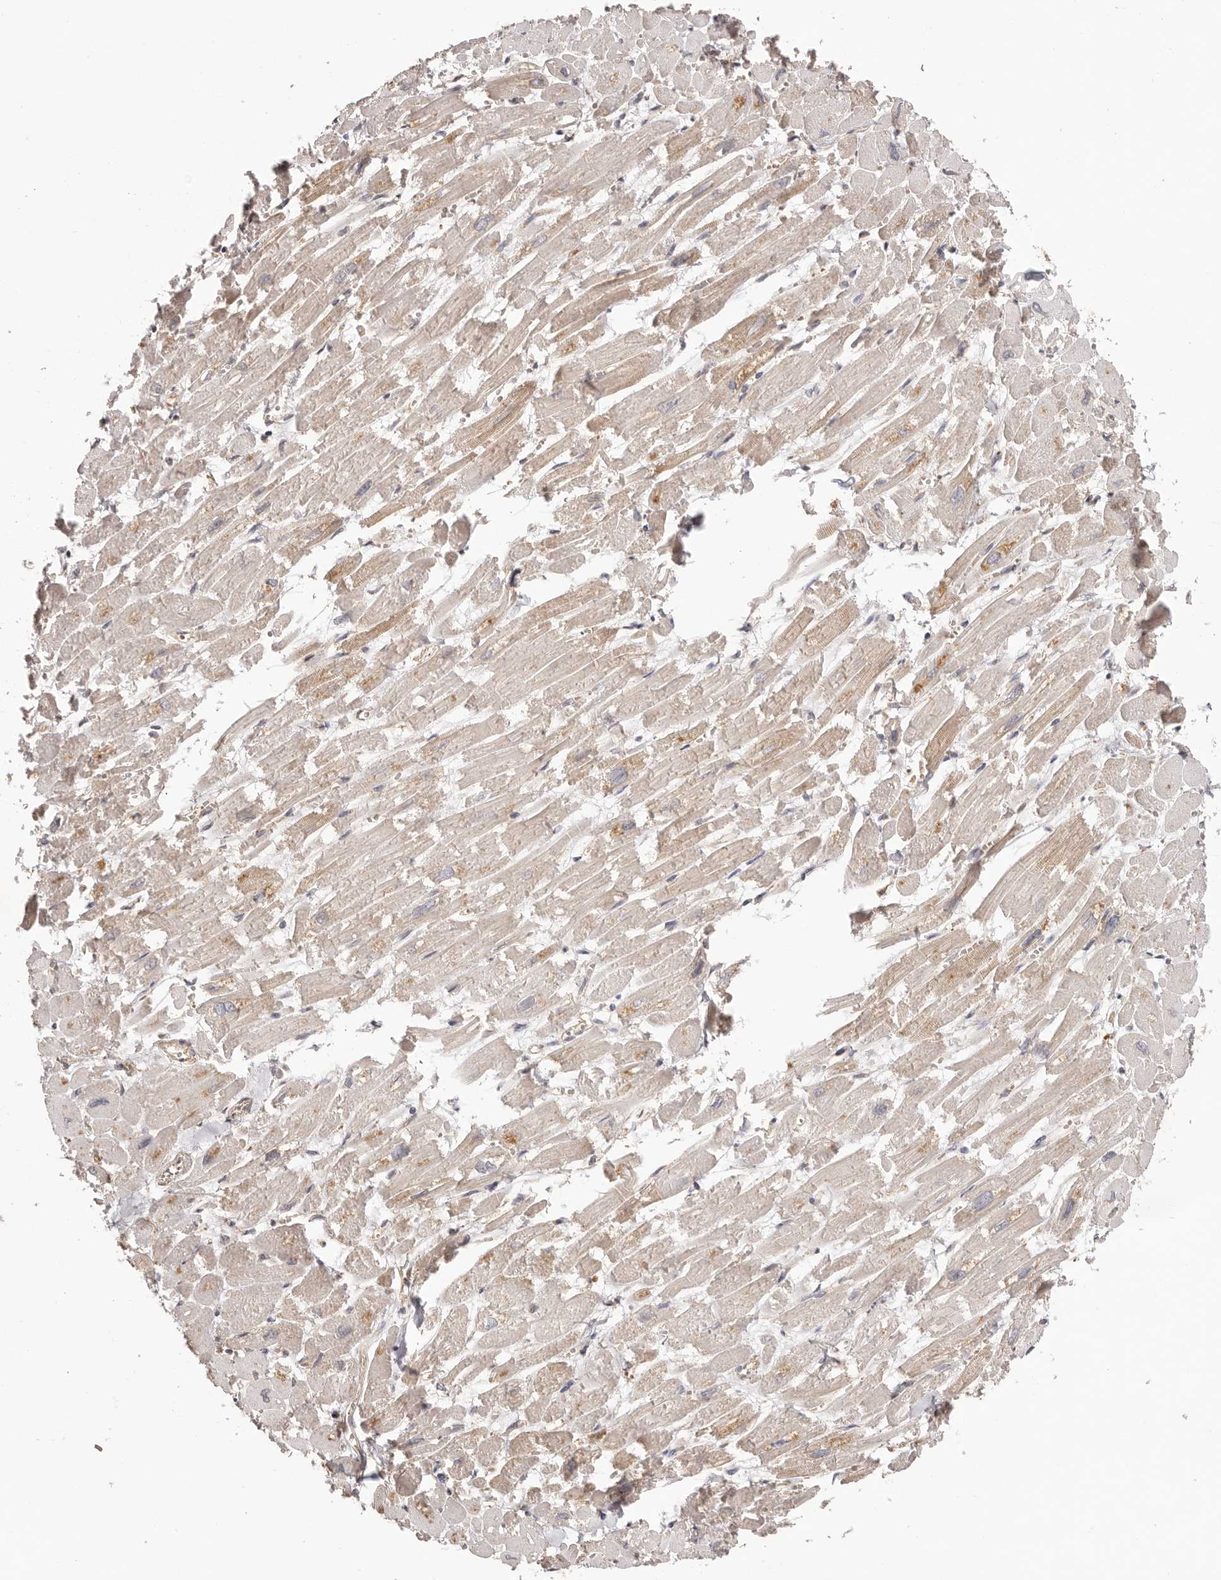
{"staining": {"intensity": "moderate", "quantity": "25%-75%", "location": "cytoplasmic/membranous"}, "tissue": "heart muscle", "cell_type": "Cardiomyocytes", "image_type": "normal", "snomed": [{"axis": "morphology", "description": "Normal tissue, NOS"}, {"axis": "topography", "description": "Heart"}], "caption": "Immunohistochemistry (IHC) histopathology image of benign heart muscle: heart muscle stained using immunohistochemistry (IHC) shows medium levels of moderate protein expression localized specifically in the cytoplasmic/membranous of cardiomyocytes, appearing as a cytoplasmic/membranous brown color.", "gene": "UBR2", "patient": {"sex": "male", "age": 54}}